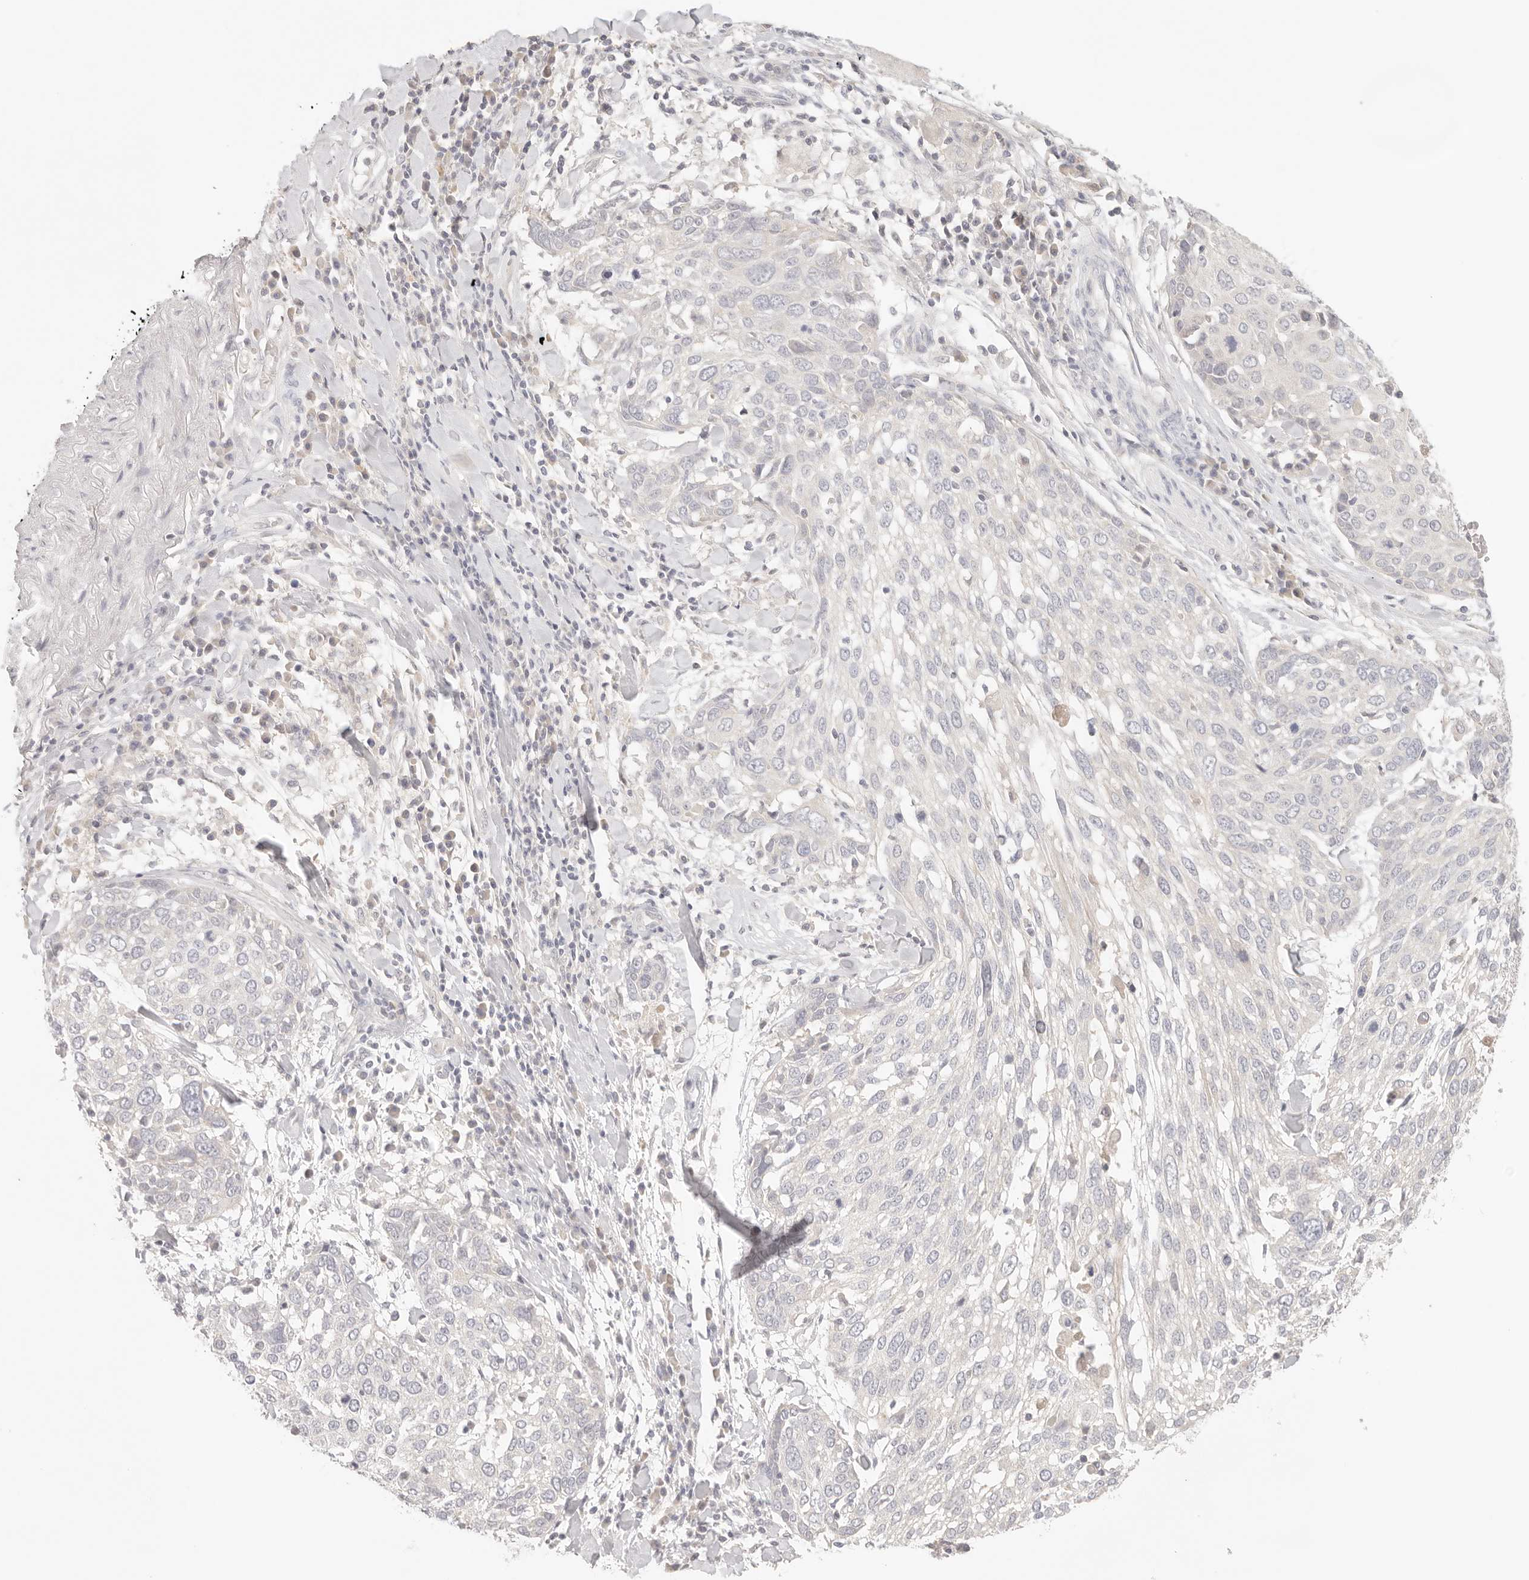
{"staining": {"intensity": "negative", "quantity": "none", "location": "none"}, "tissue": "lung cancer", "cell_type": "Tumor cells", "image_type": "cancer", "snomed": [{"axis": "morphology", "description": "Squamous cell carcinoma, NOS"}, {"axis": "topography", "description": "Lung"}], "caption": "Histopathology image shows no protein expression in tumor cells of lung cancer tissue.", "gene": "SPHK1", "patient": {"sex": "male", "age": 65}}